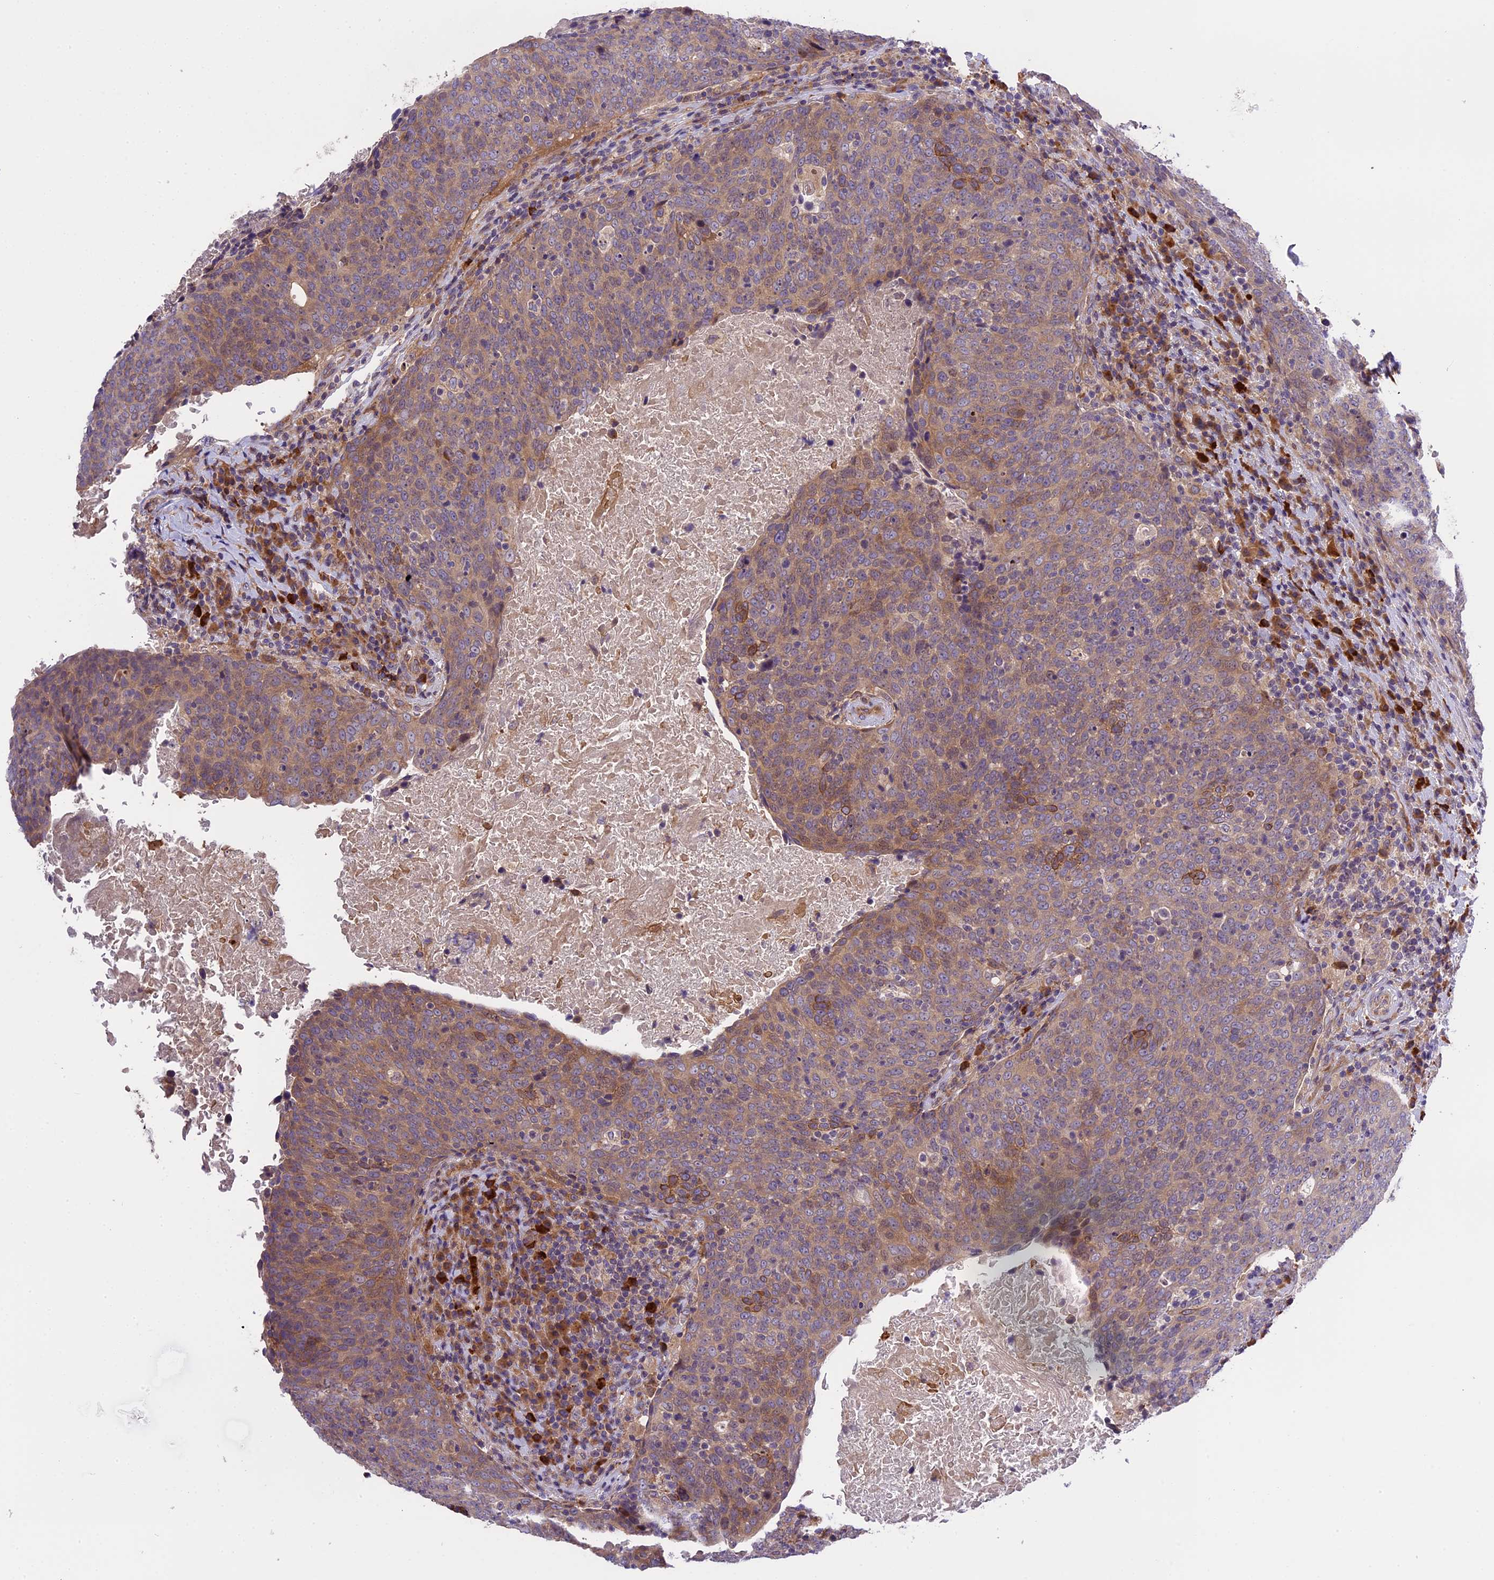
{"staining": {"intensity": "moderate", "quantity": ">75%", "location": "cytoplasmic/membranous"}, "tissue": "head and neck cancer", "cell_type": "Tumor cells", "image_type": "cancer", "snomed": [{"axis": "morphology", "description": "Squamous cell carcinoma, NOS"}, {"axis": "morphology", "description": "Squamous cell carcinoma, metastatic, NOS"}, {"axis": "topography", "description": "Lymph node"}, {"axis": "topography", "description": "Head-Neck"}], "caption": "Metastatic squamous cell carcinoma (head and neck) tissue shows moderate cytoplasmic/membranous staining in about >75% of tumor cells", "gene": "ABCC10", "patient": {"sex": "male", "age": 62}}